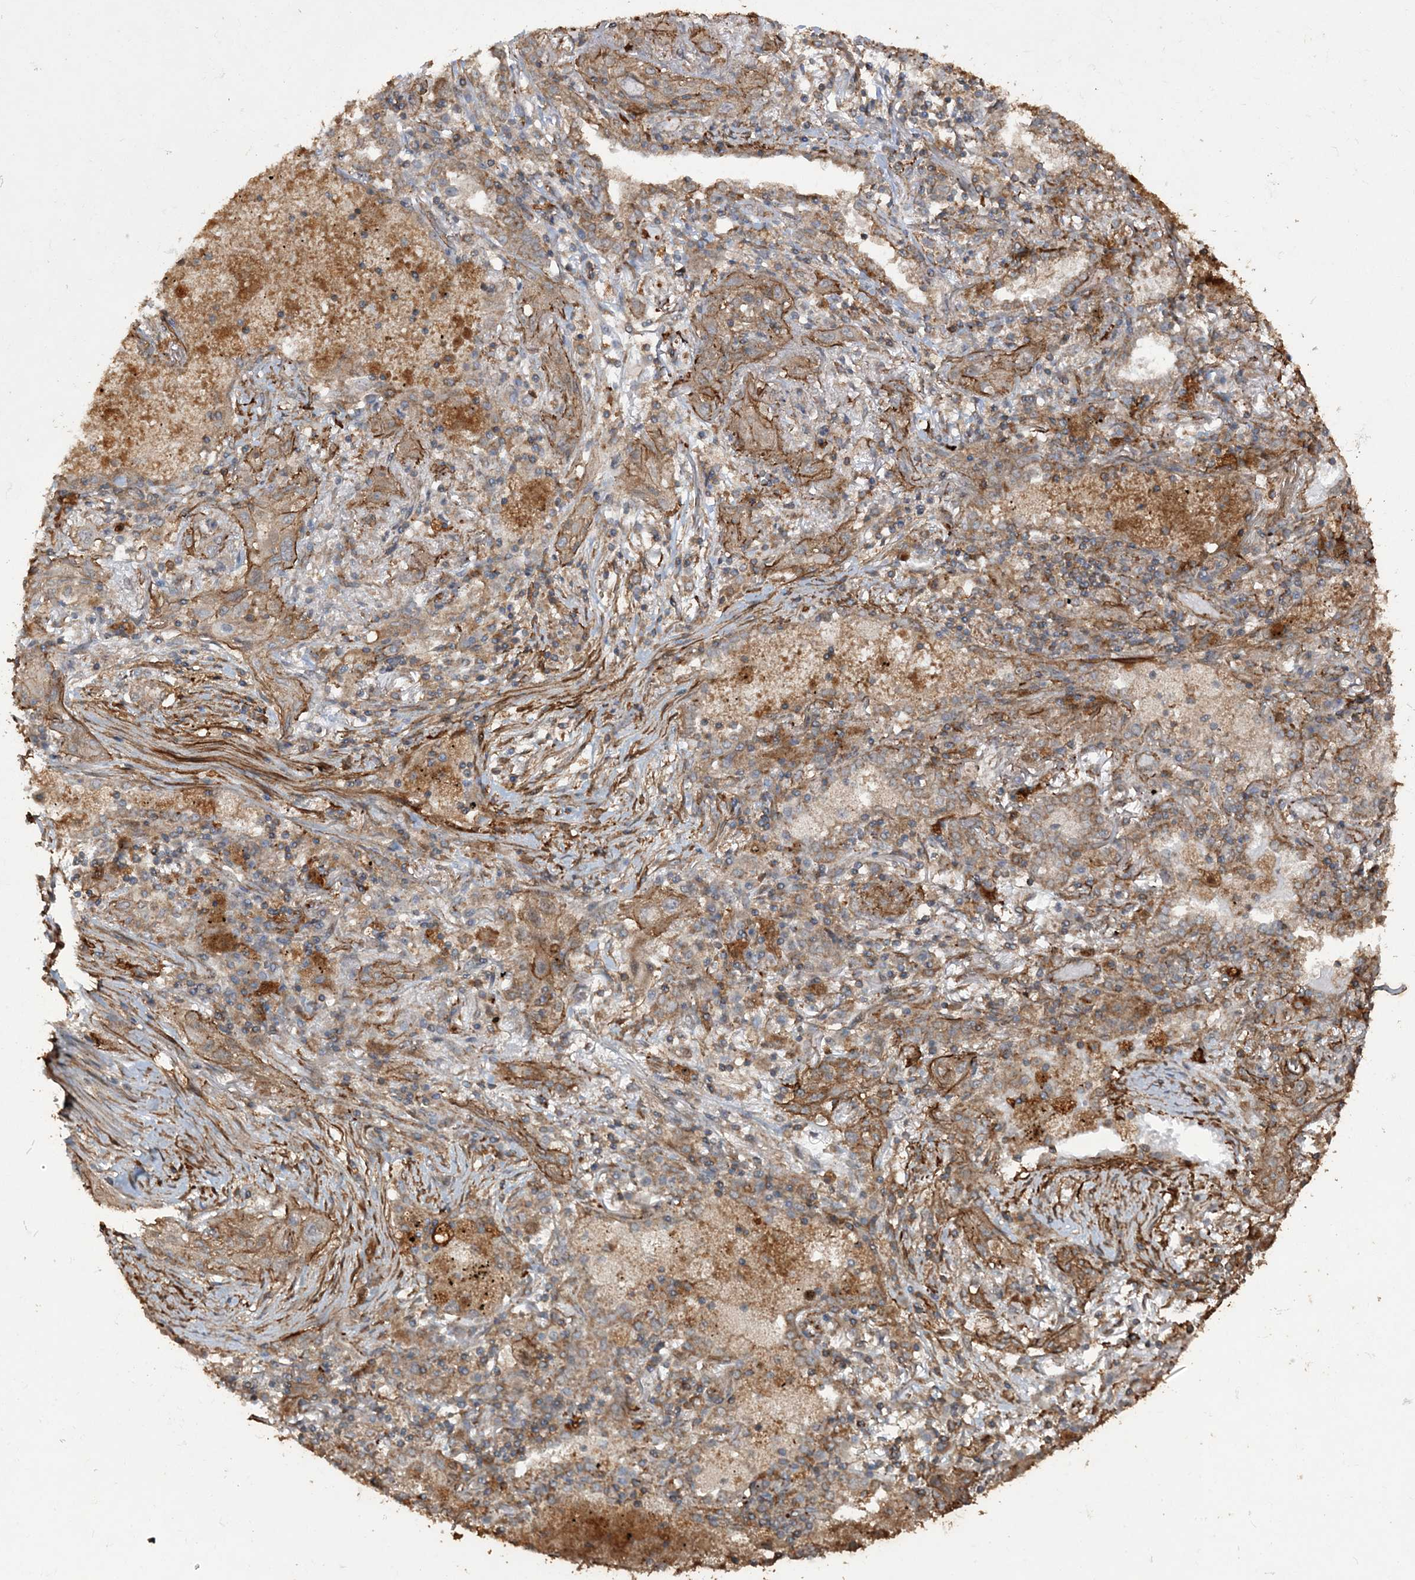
{"staining": {"intensity": "moderate", "quantity": ">75%", "location": "cytoplasmic/membranous"}, "tissue": "lung cancer", "cell_type": "Tumor cells", "image_type": "cancer", "snomed": [{"axis": "morphology", "description": "Squamous cell carcinoma, NOS"}, {"axis": "topography", "description": "Lung"}], "caption": "Human lung squamous cell carcinoma stained with a protein marker shows moderate staining in tumor cells.", "gene": "TTC7A", "patient": {"sex": "female", "age": 47}}